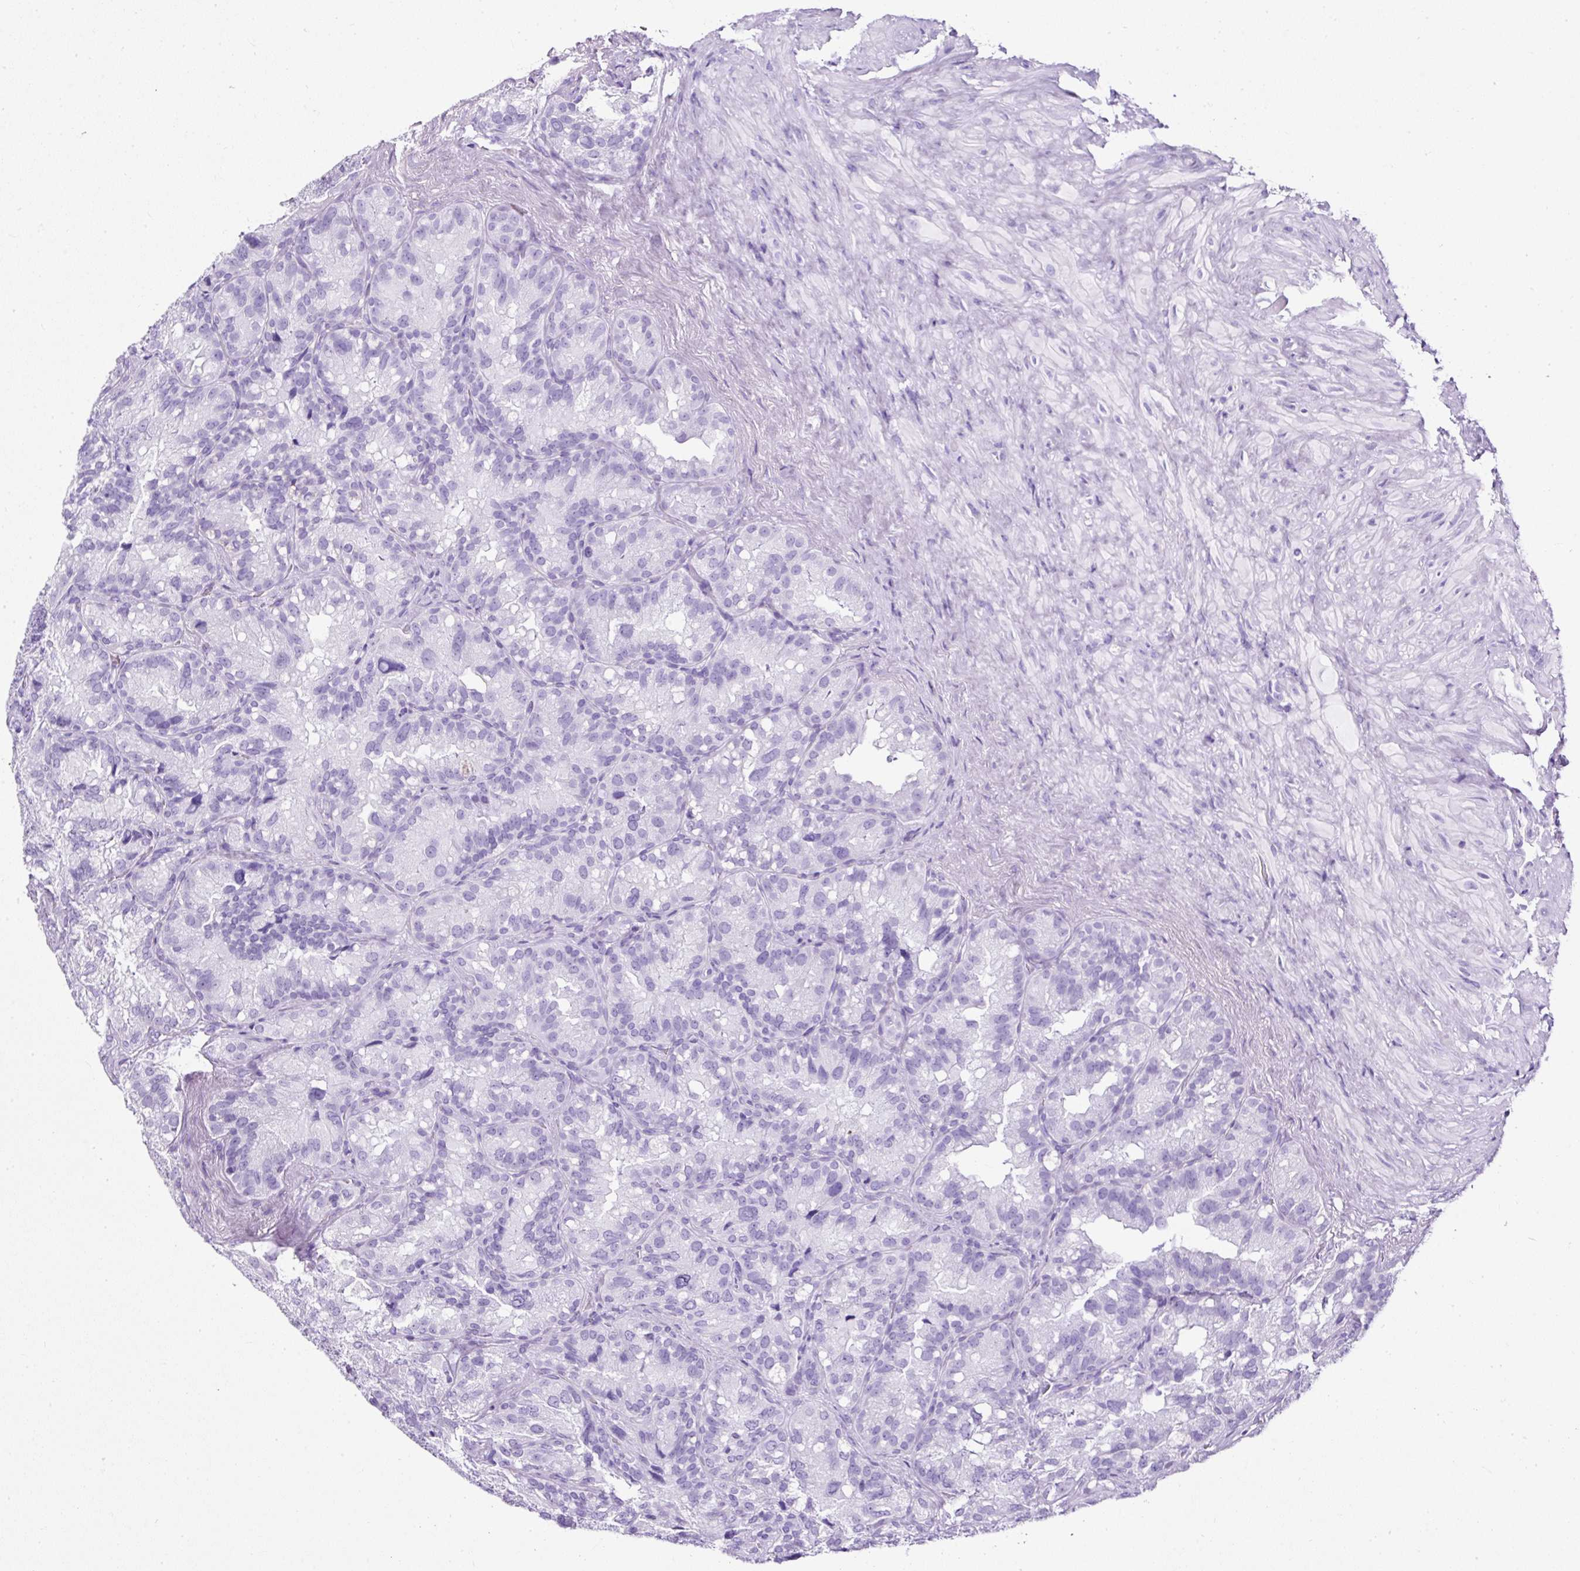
{"staining": {"intensity": "negative", "quantity": "none", "location": "none"}, "tissue": "seminal vesicle", "cell_type": "Glandular cells", "image_type": "normal", "snomed": [{"axis": "morphology", "description": "Normal tissue, NOS"}, {"axis": "topography", "description": "Seminal veicle"}], "caption": "Unremarkable seminal vesicle was stained to show a protein in brown. There is no significant expression in glandular cells. (Brightfield microscopy of DAB (3,3'-diaminobenzidine) IHC at high magnification).", "gene": "NTS", "patient": {"sex": "male", "age": 69}}